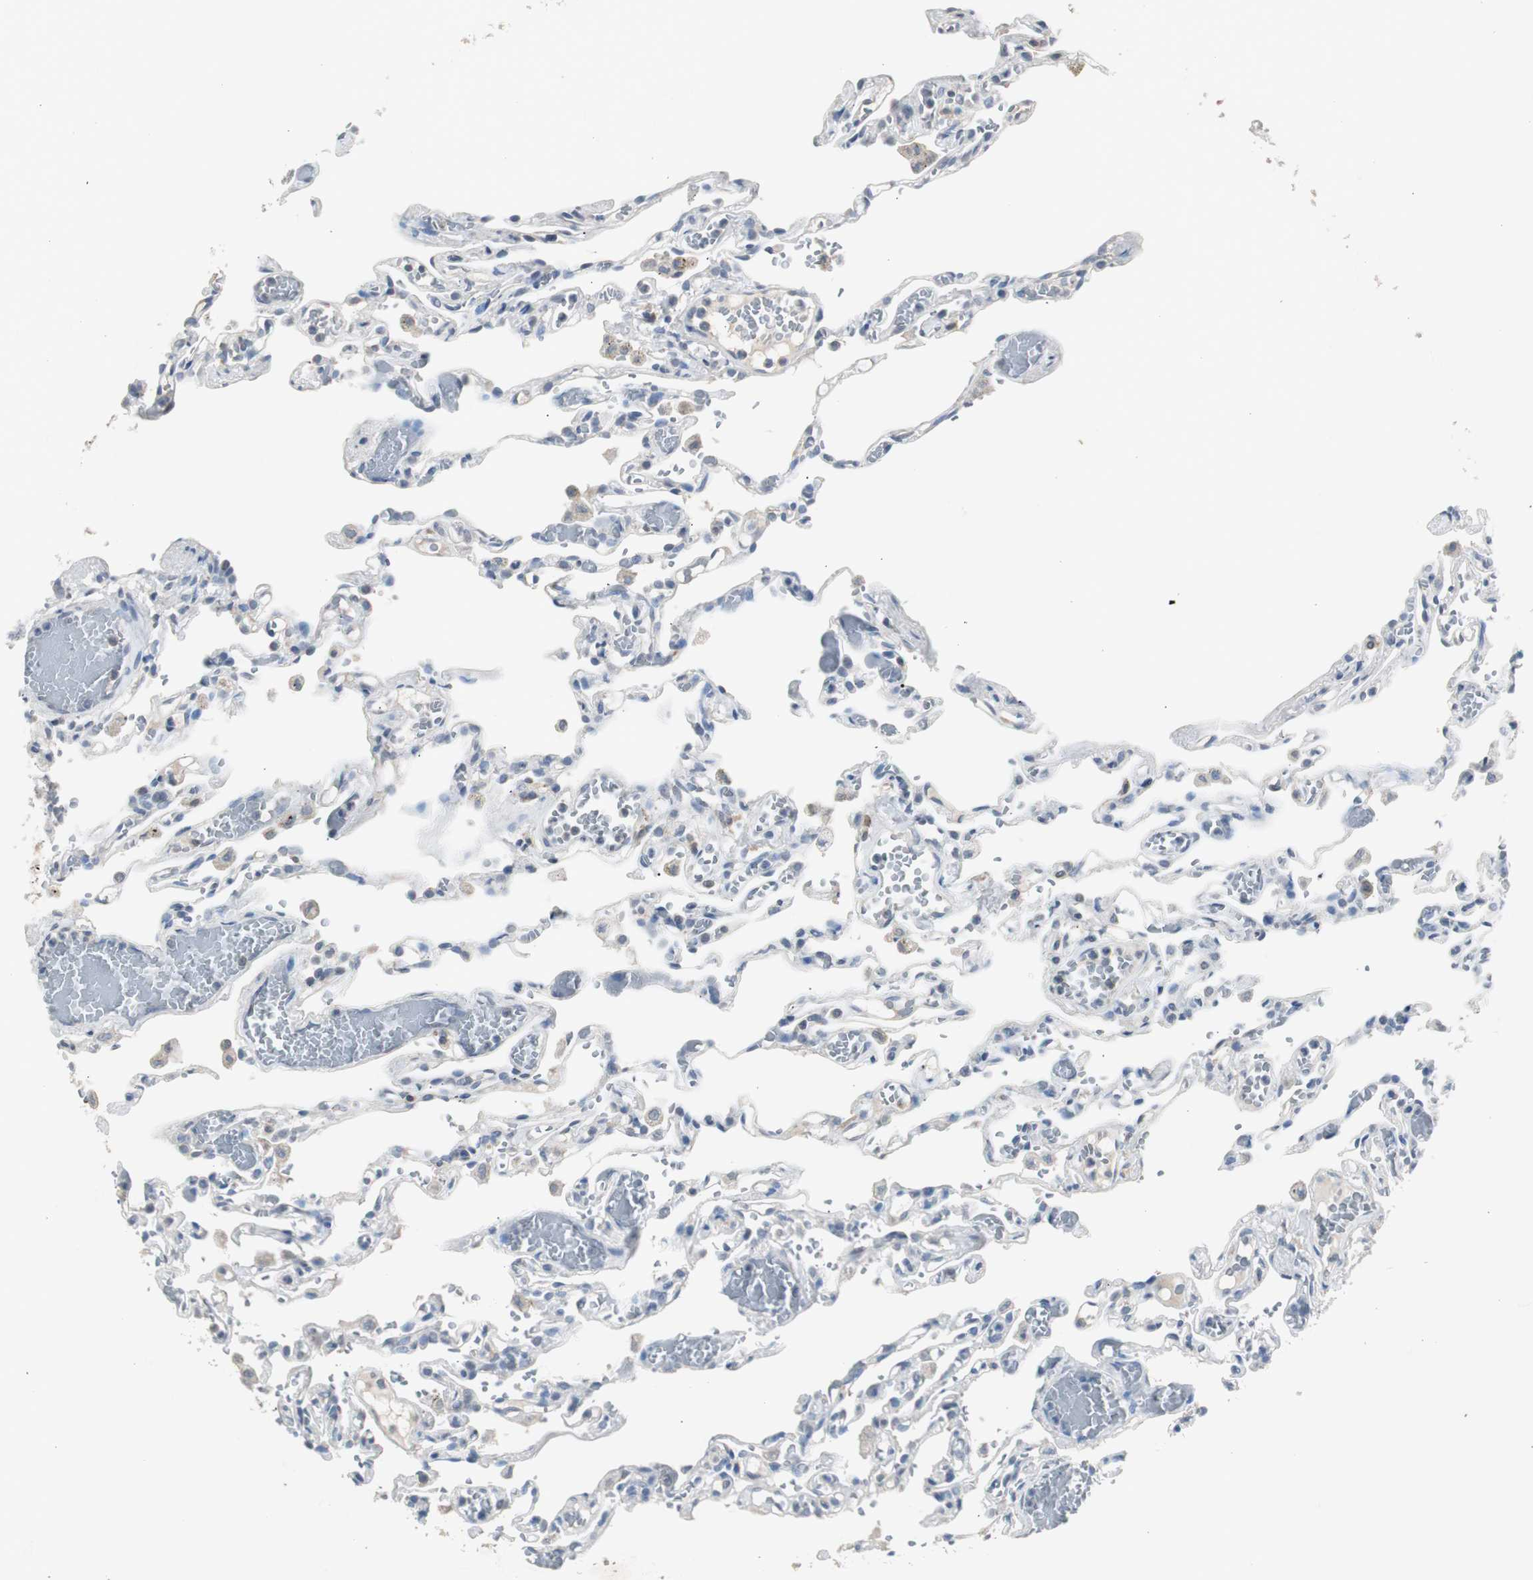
{"staining": {"intensity": "negative", "quantity": "none", "location": "none"}, "tissue": "lung", "cell_type": "Alveolar cells", "image_type": "normal", "snomed": [{"axis": "morphology", "description": "Normal tissue, NOS"}, {"axis": "topography", "description": "Lung"}], "caption": "This image is of normal lung stained with immunohistochemistry (IHC) to label a protein in brown with the nuclei are counter-stained blue. There is no staining in alveolar cells.", "gene": "TK1", "patient": {"sex": "male", "age": 21}}